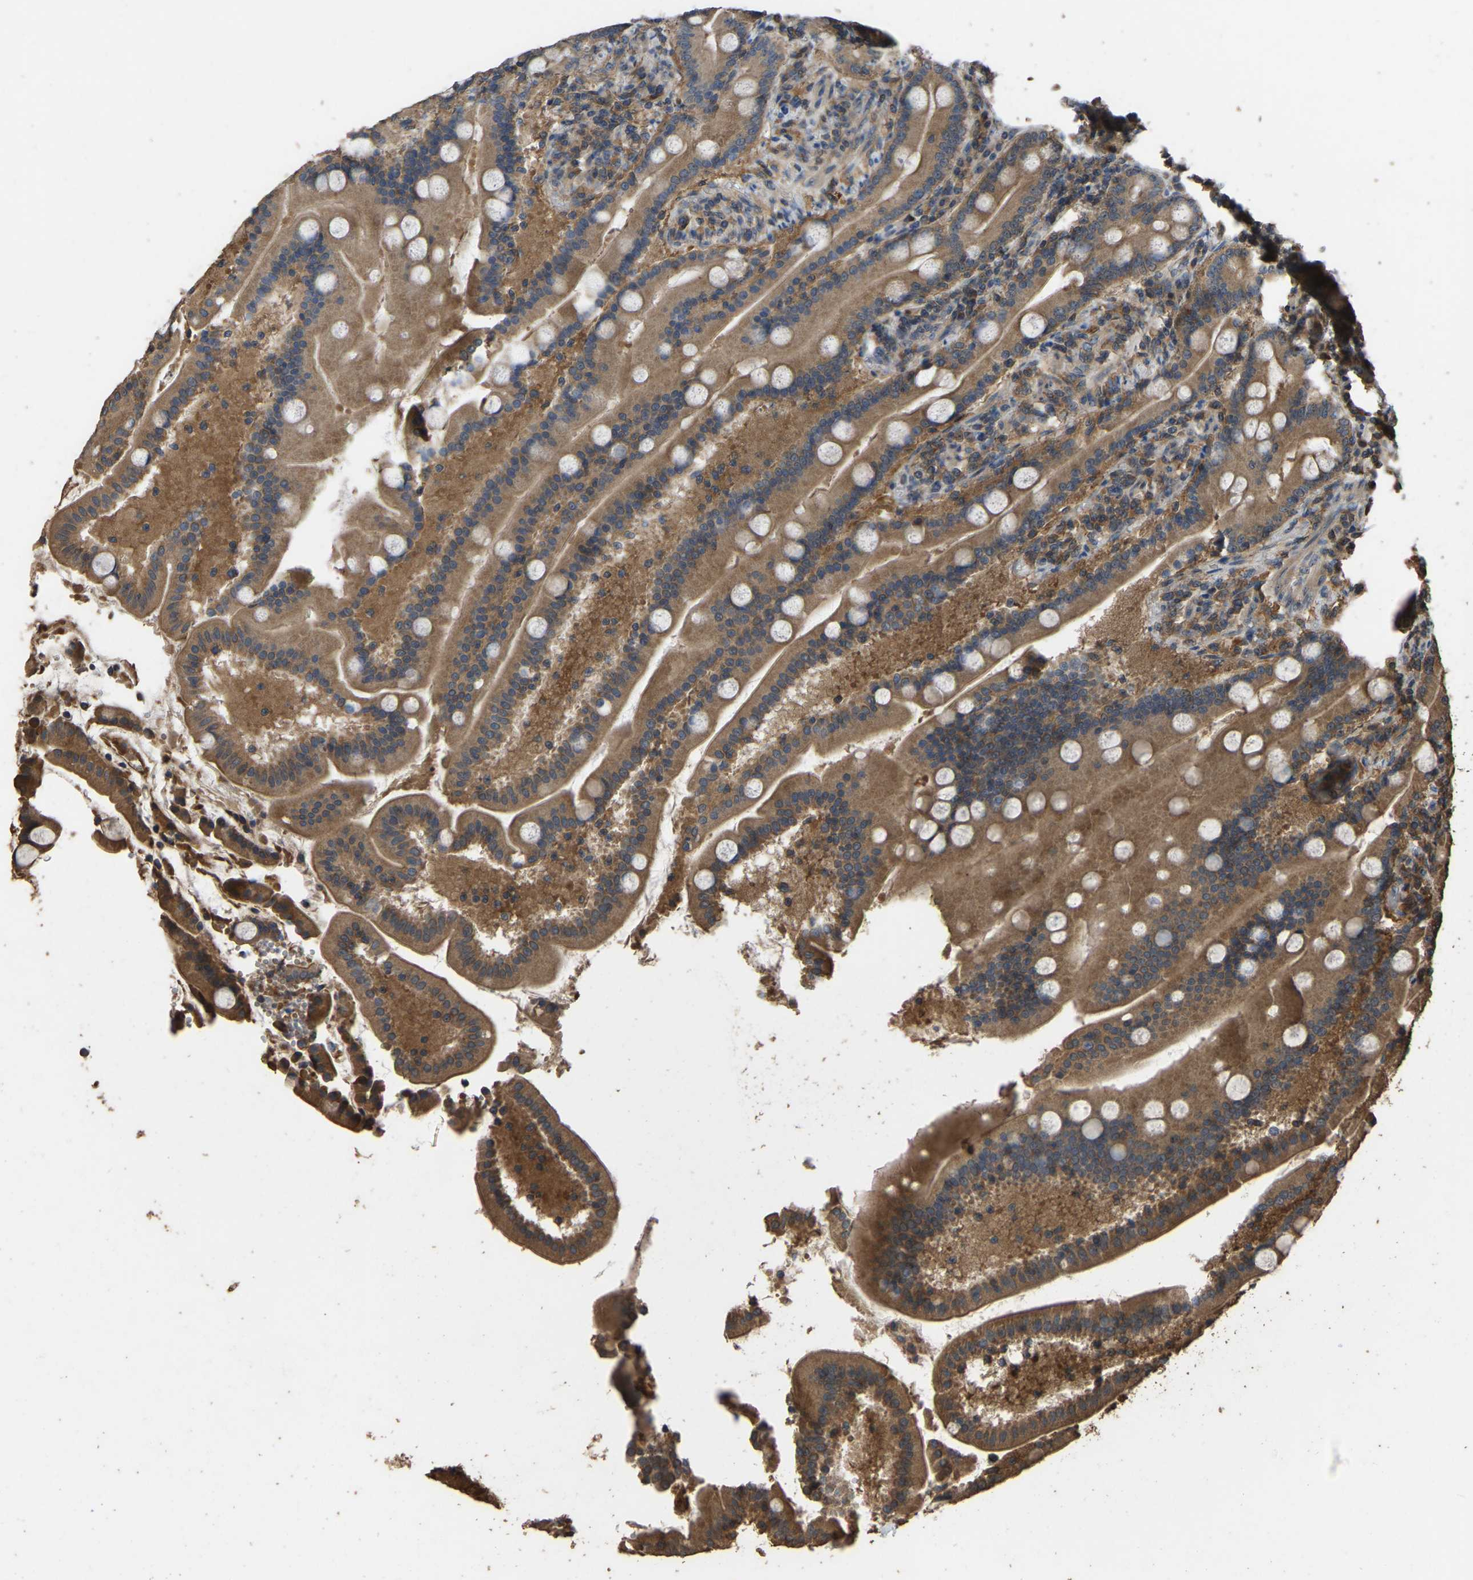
{"staining": {"intensity": "moderate", "quantity": ">75%", "location": "cytoplasmic/membranous"}, "tissue": "duodenum", "cell_type": "Glandular cells", "image_type": "normal", "snomed": [{"axis": "morphology", "description": "Normal tissue, NOS"}, {"axis": "topography", "description": "Duodenum"}], "caption": "A brown stain labels moderate cytoplasmic/membranous expression of a protein in glandular cells of benign duodenum.", "gene": "FHIT", "patient": {"sex": "male", "age": 54}}